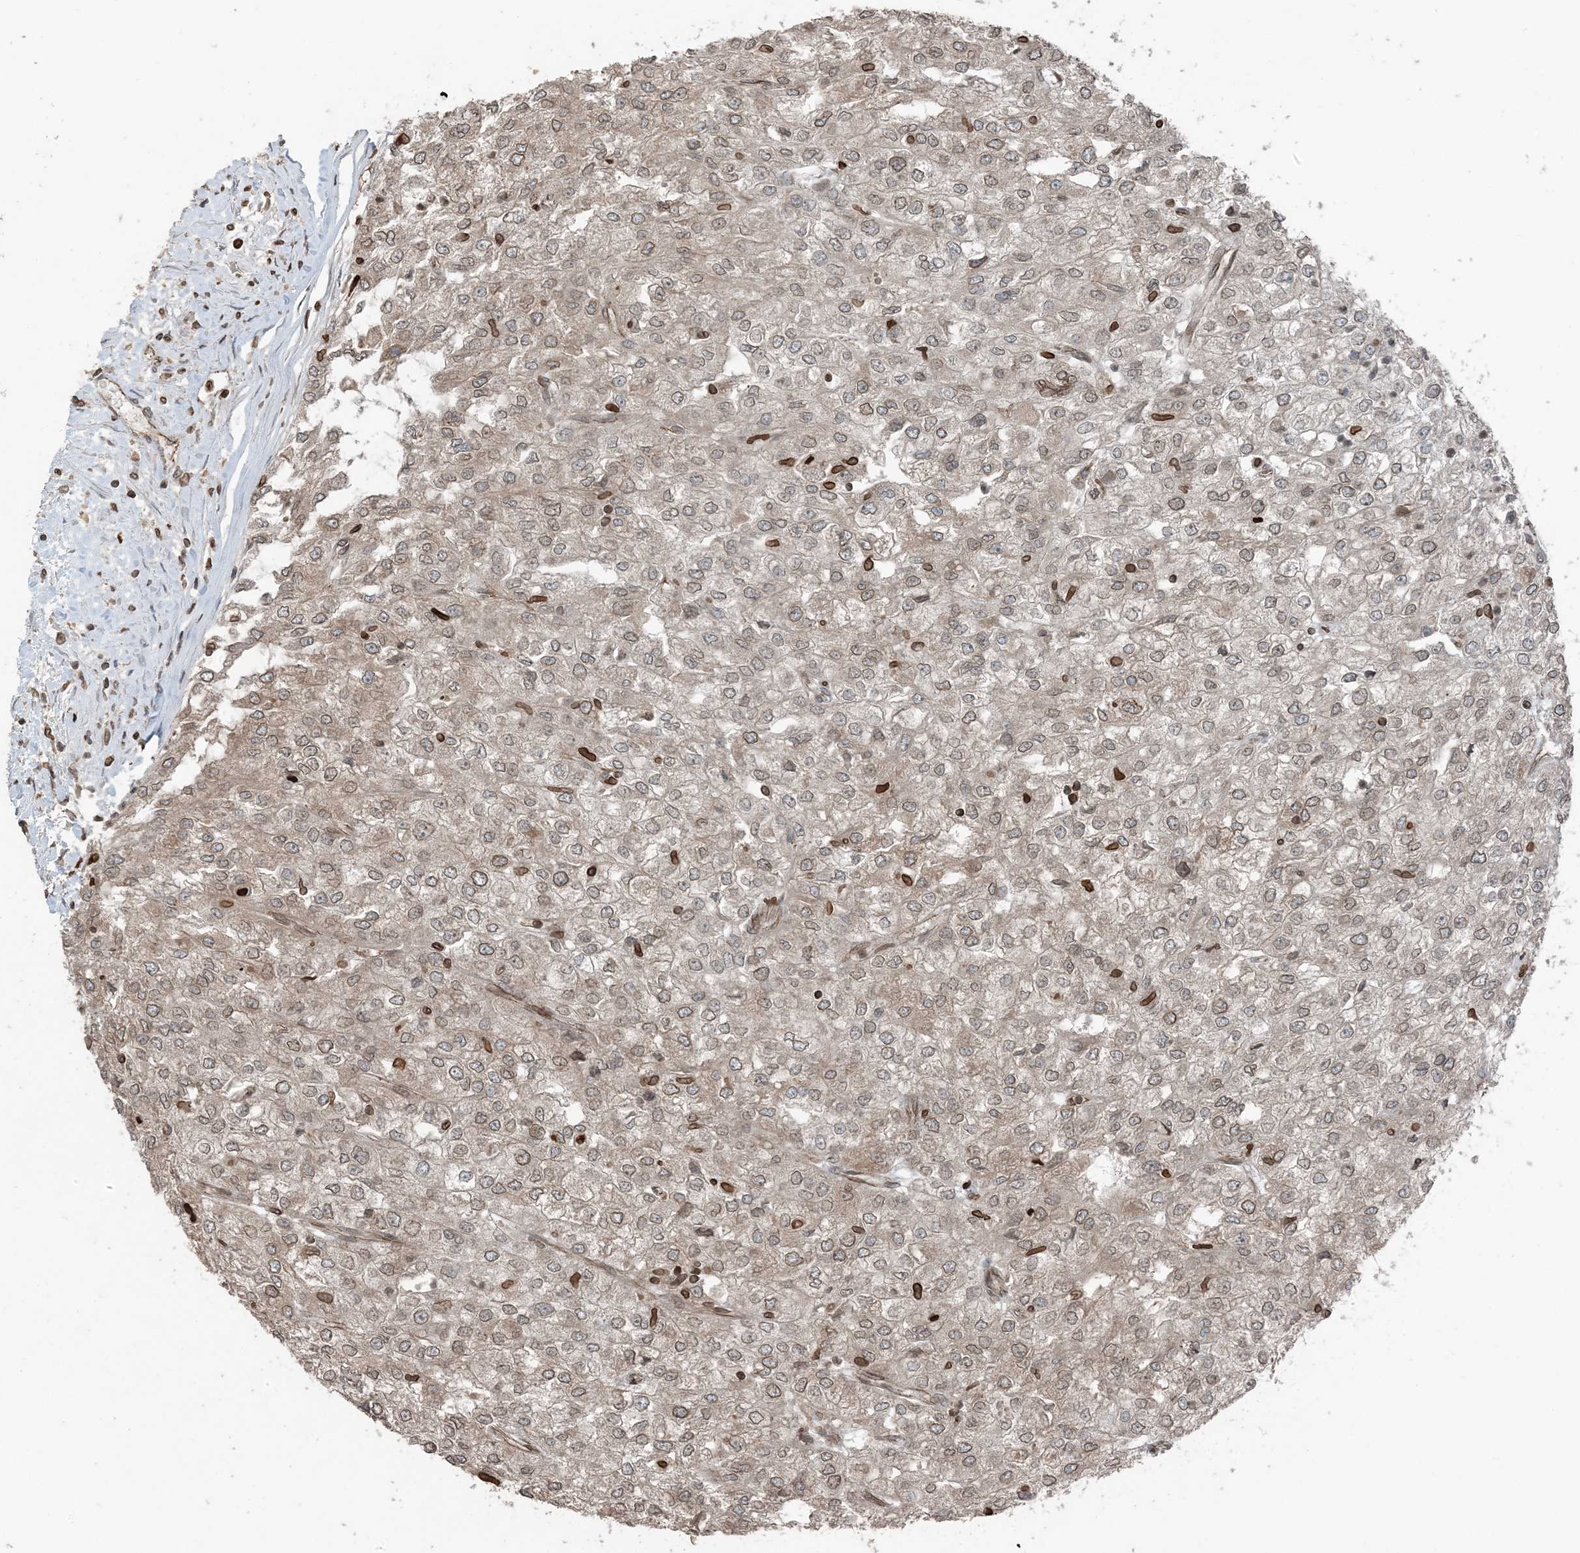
{"staining": {"intensity": "weak", "quantity": "25%-75%", "location": "cytoplasmic/membranous,nuclear"}, "tissue": "renal cancer", "cell_type": "Tumor cells", "image_type": "cancer", "snomed": [{"axis": "morphology", "description": "Adenocarcinoma, NOS"}, {"axis": "topography", "description": "Kidney"}], "caption": "Human renal cancer (adenocarcinoma) stained with a brown dye shows weak cytoplasmic/membranous and nuclear positive positivity in about 25%-75% of tumor cells.", "gene": "ZFAND2B", "patient": {"sex": "female", "age": 54}}